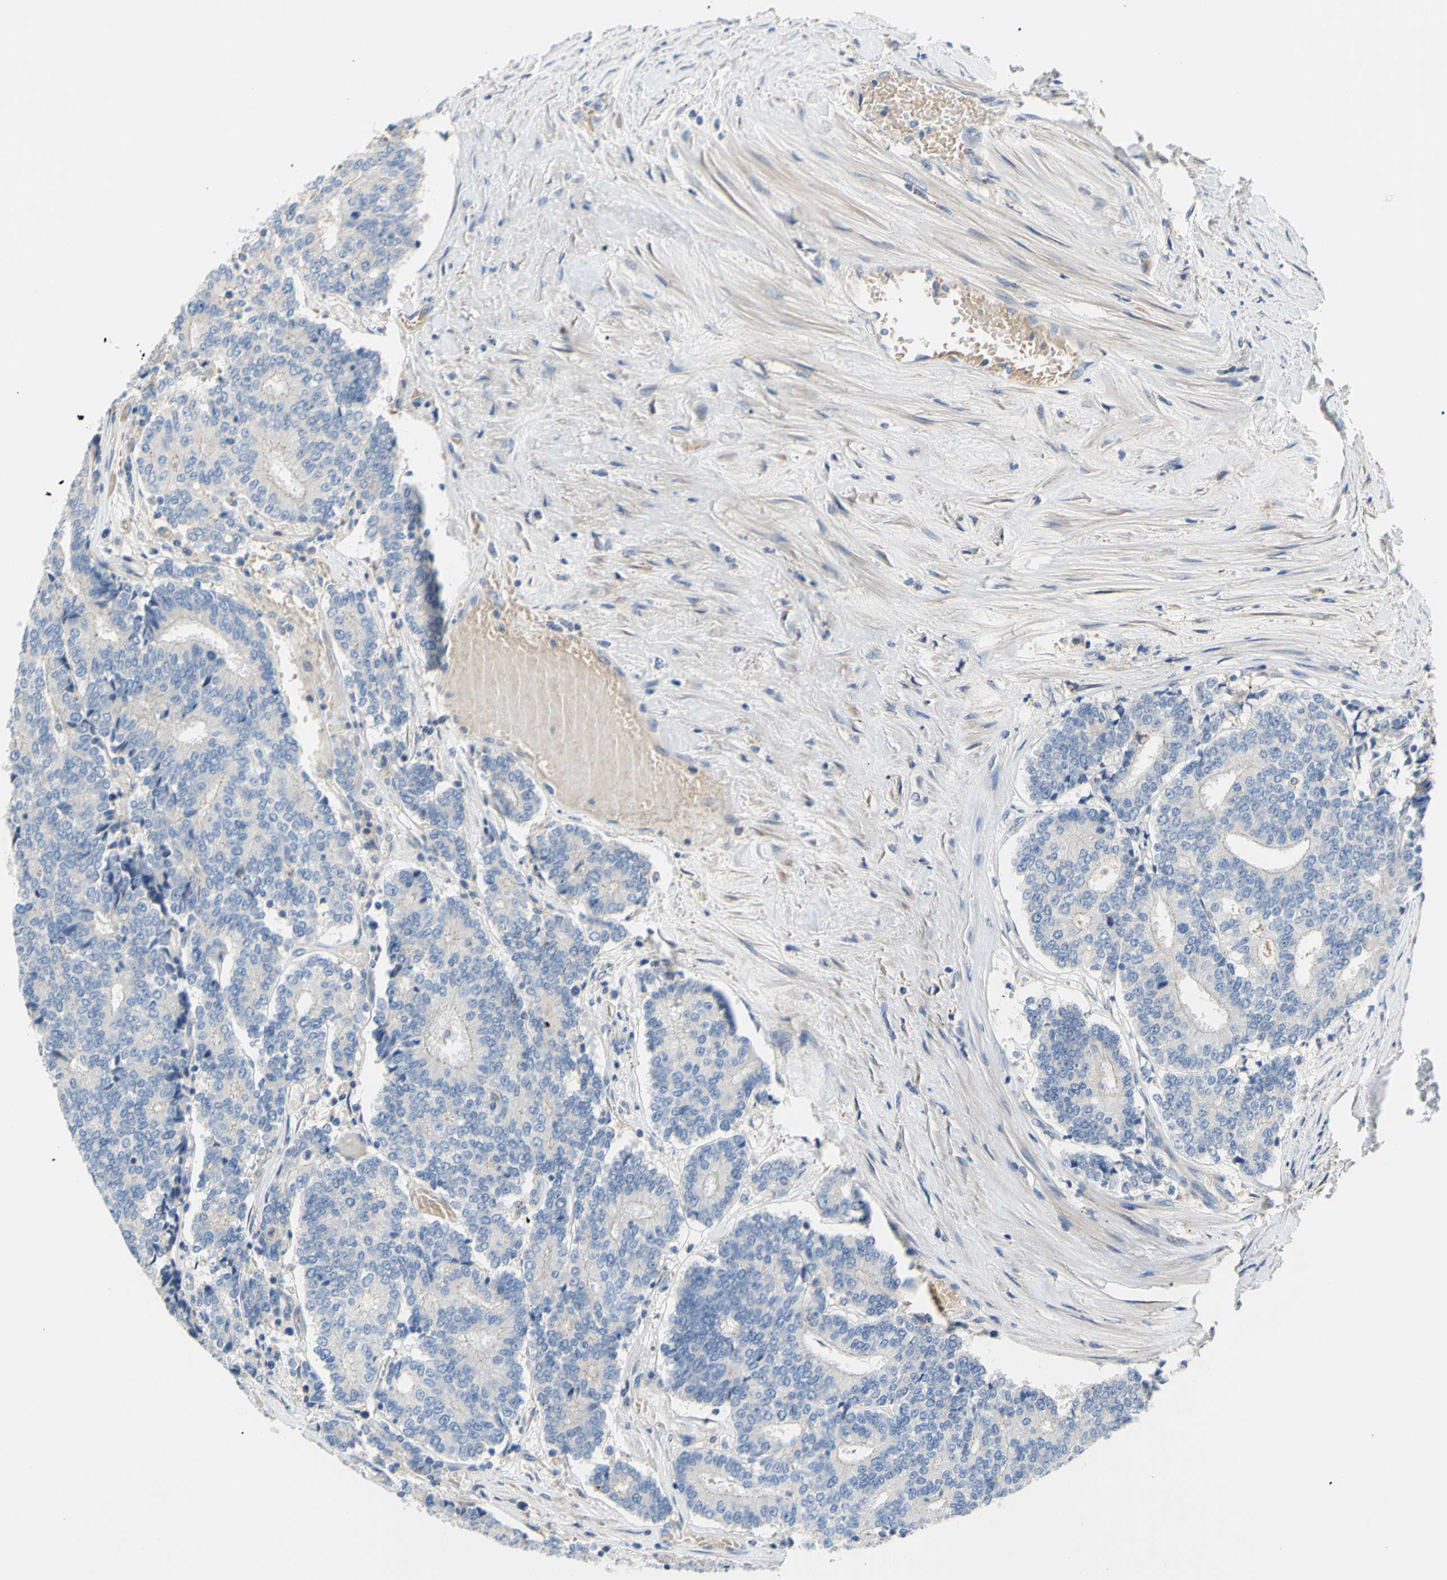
{"staining": {"intensity": "negative", "quantity": "none", "location": "none"}, "tissue": "prostate cancer", "cell_type": "Tumor cells", "image_type": "cancer", "snomed": [{"axis": "morphology", "description": "Normal tissue, NOS"}, {"axis": "morphology", "description": "Adenocarcinoma, High grade"}, {"axis": "topography", "description": "Prostate"}, {"axis": "topography", "description": "Seminal veicle"}], "caption": "Protein analysis of prostate adenocarcinoma (high-grade) demonstrates no significant staining in tumor cells.", "gene": "TMEM59L", "patient": {"sex": "male", "age": 55}}